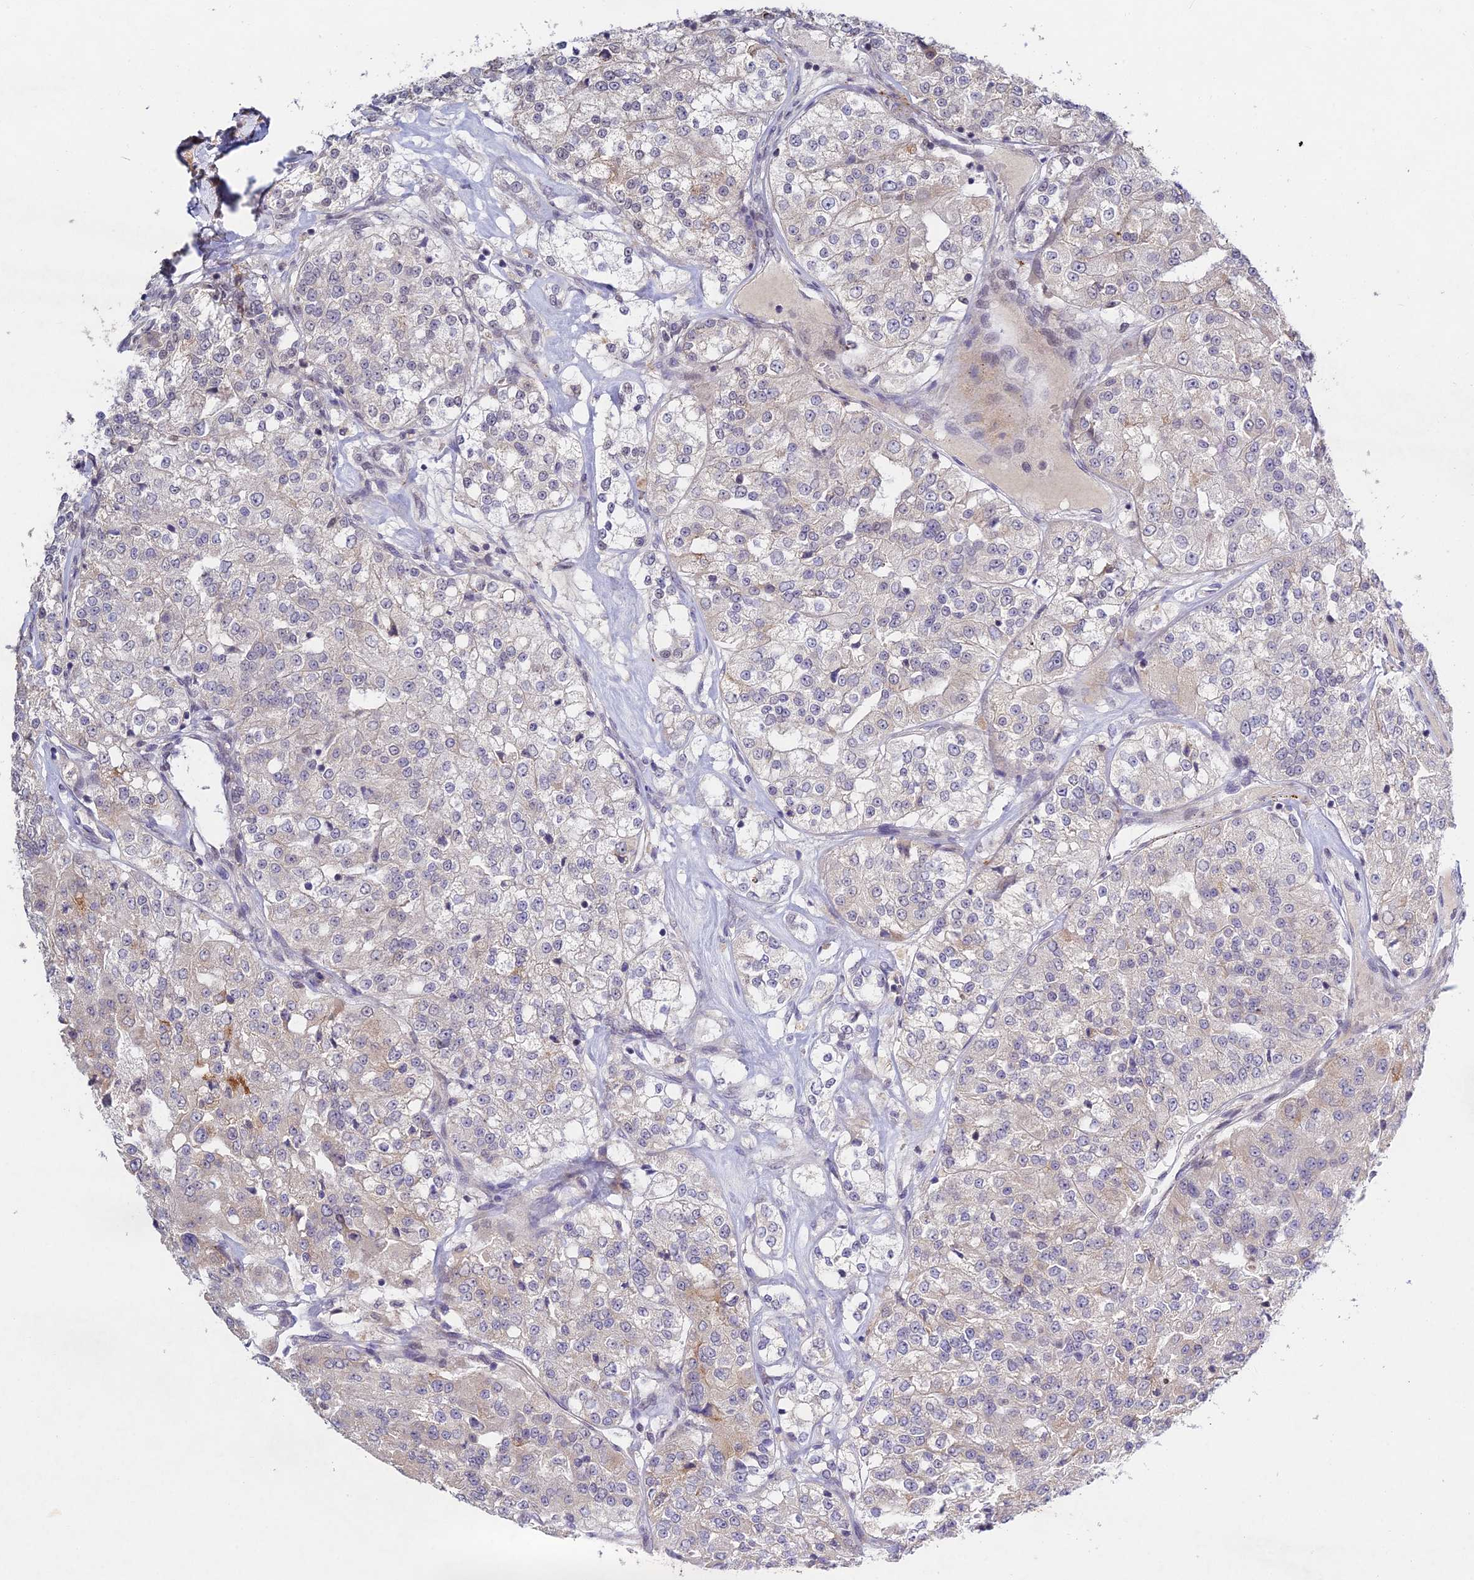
{"staining": {"intensity": "negative", "quantity": "none", "location": "none"}, "tissue": "renal cancer", "cell_type": "Tumor cells", "image_type": "cancer", "snomed": [{"axis": "morphology", "description": "Adenocarcinoma, NOS"}, {"axis": "topography", "description": "Kidney"}], "caption": "Adenocarcinoma (renal) stained for a protein using immunohistochemistry shows no staining tumor cells.", "gene": "RAVER1", "patient": {"sex": "female", "age": 63}}